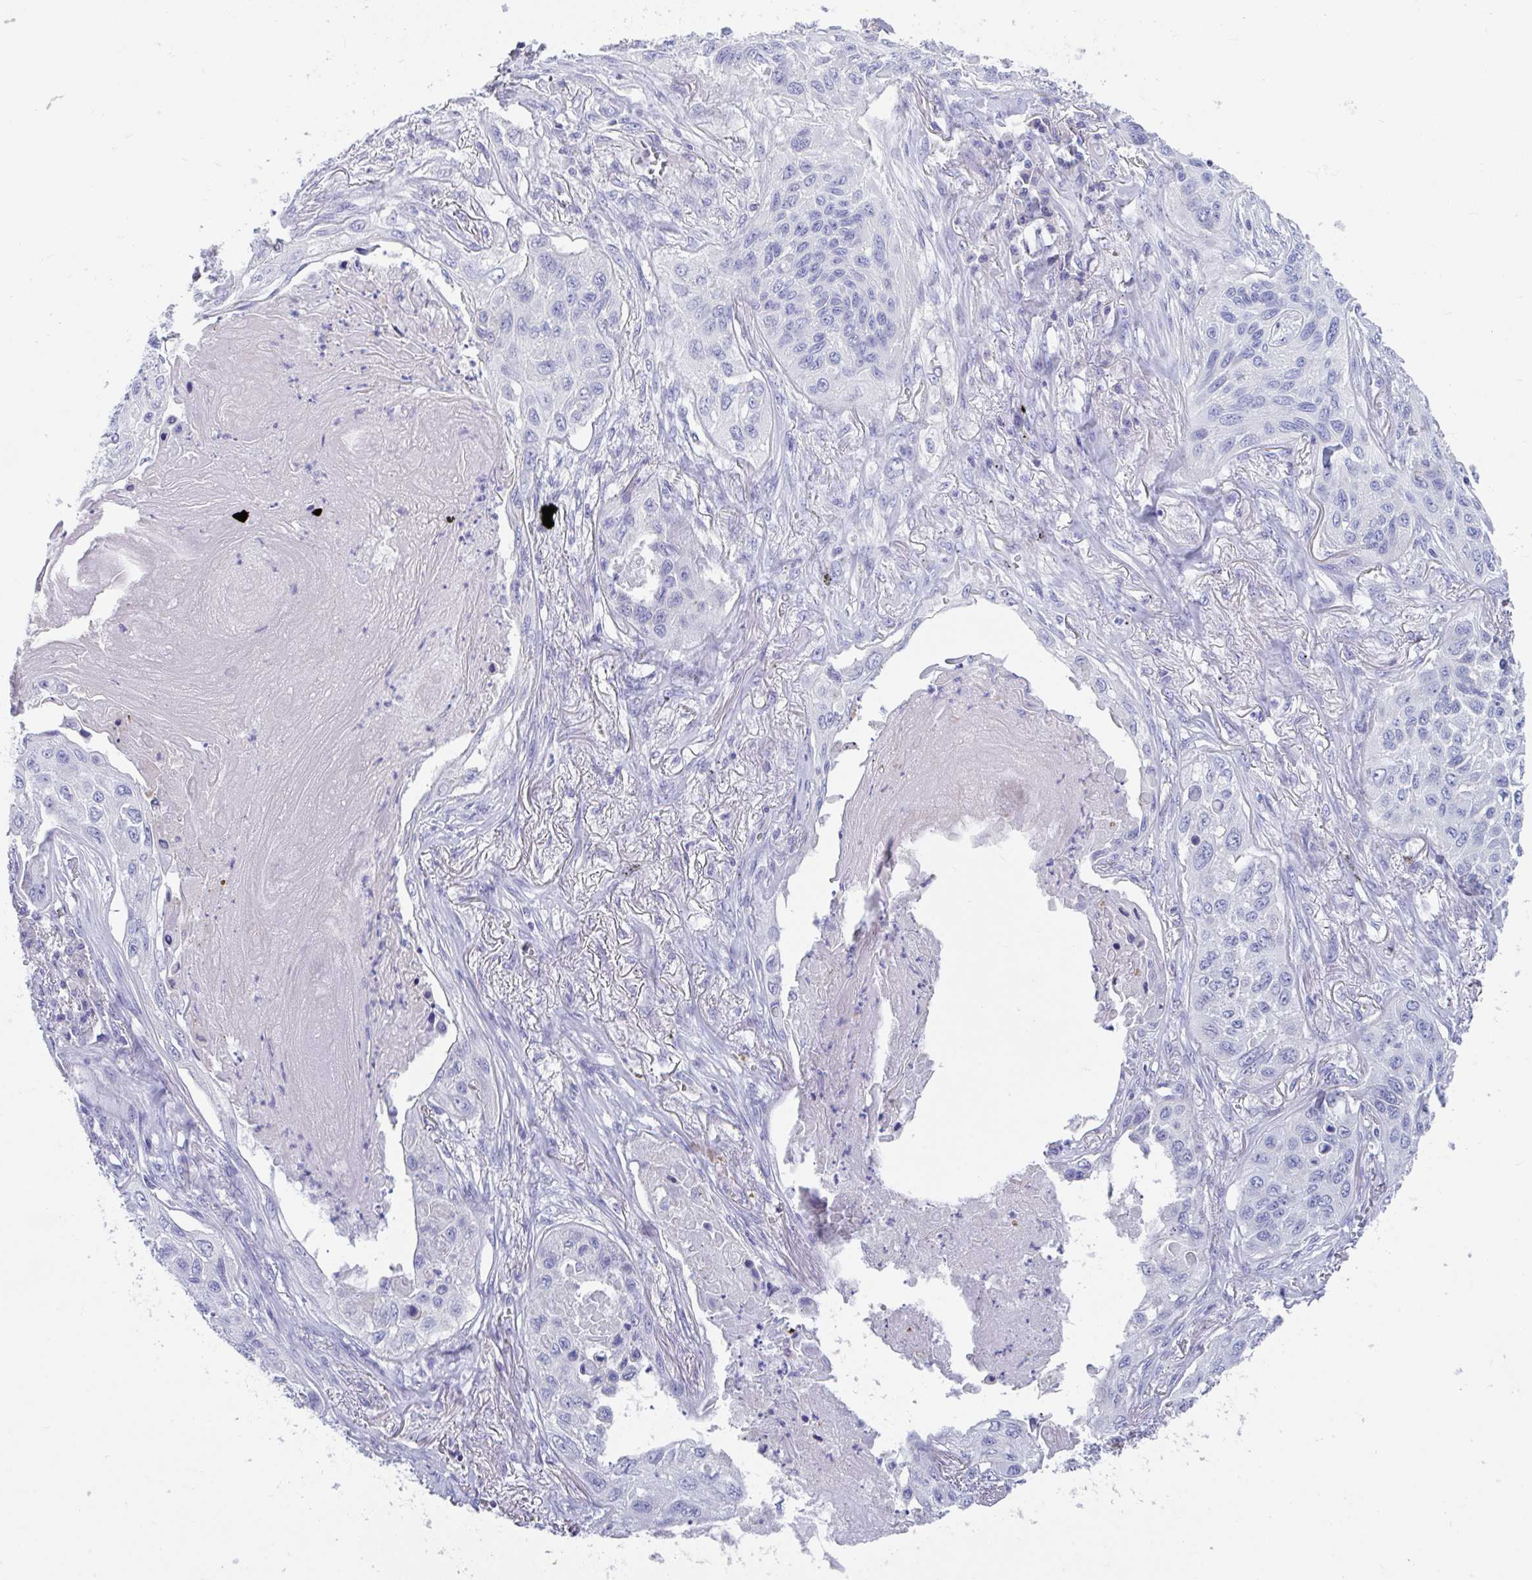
{"staining": {"intensity": "negative", "quantity": "none", "location": "none"}, "tissue": "lung cancer", "cell_type": "Tumor cells", "image_type": "cancer", "snomed": [{"axis": "morphology", "description": "Squamous cell carcinoma, NOS"}, {"axis": "topography", "description": "Lung"}], "caption": "IHC of human squamous cell carcinoma (lung) reveals no staining in tumor cells.", "gene": "TTC30B", "patient": {"sex": "male", "age": 75}}